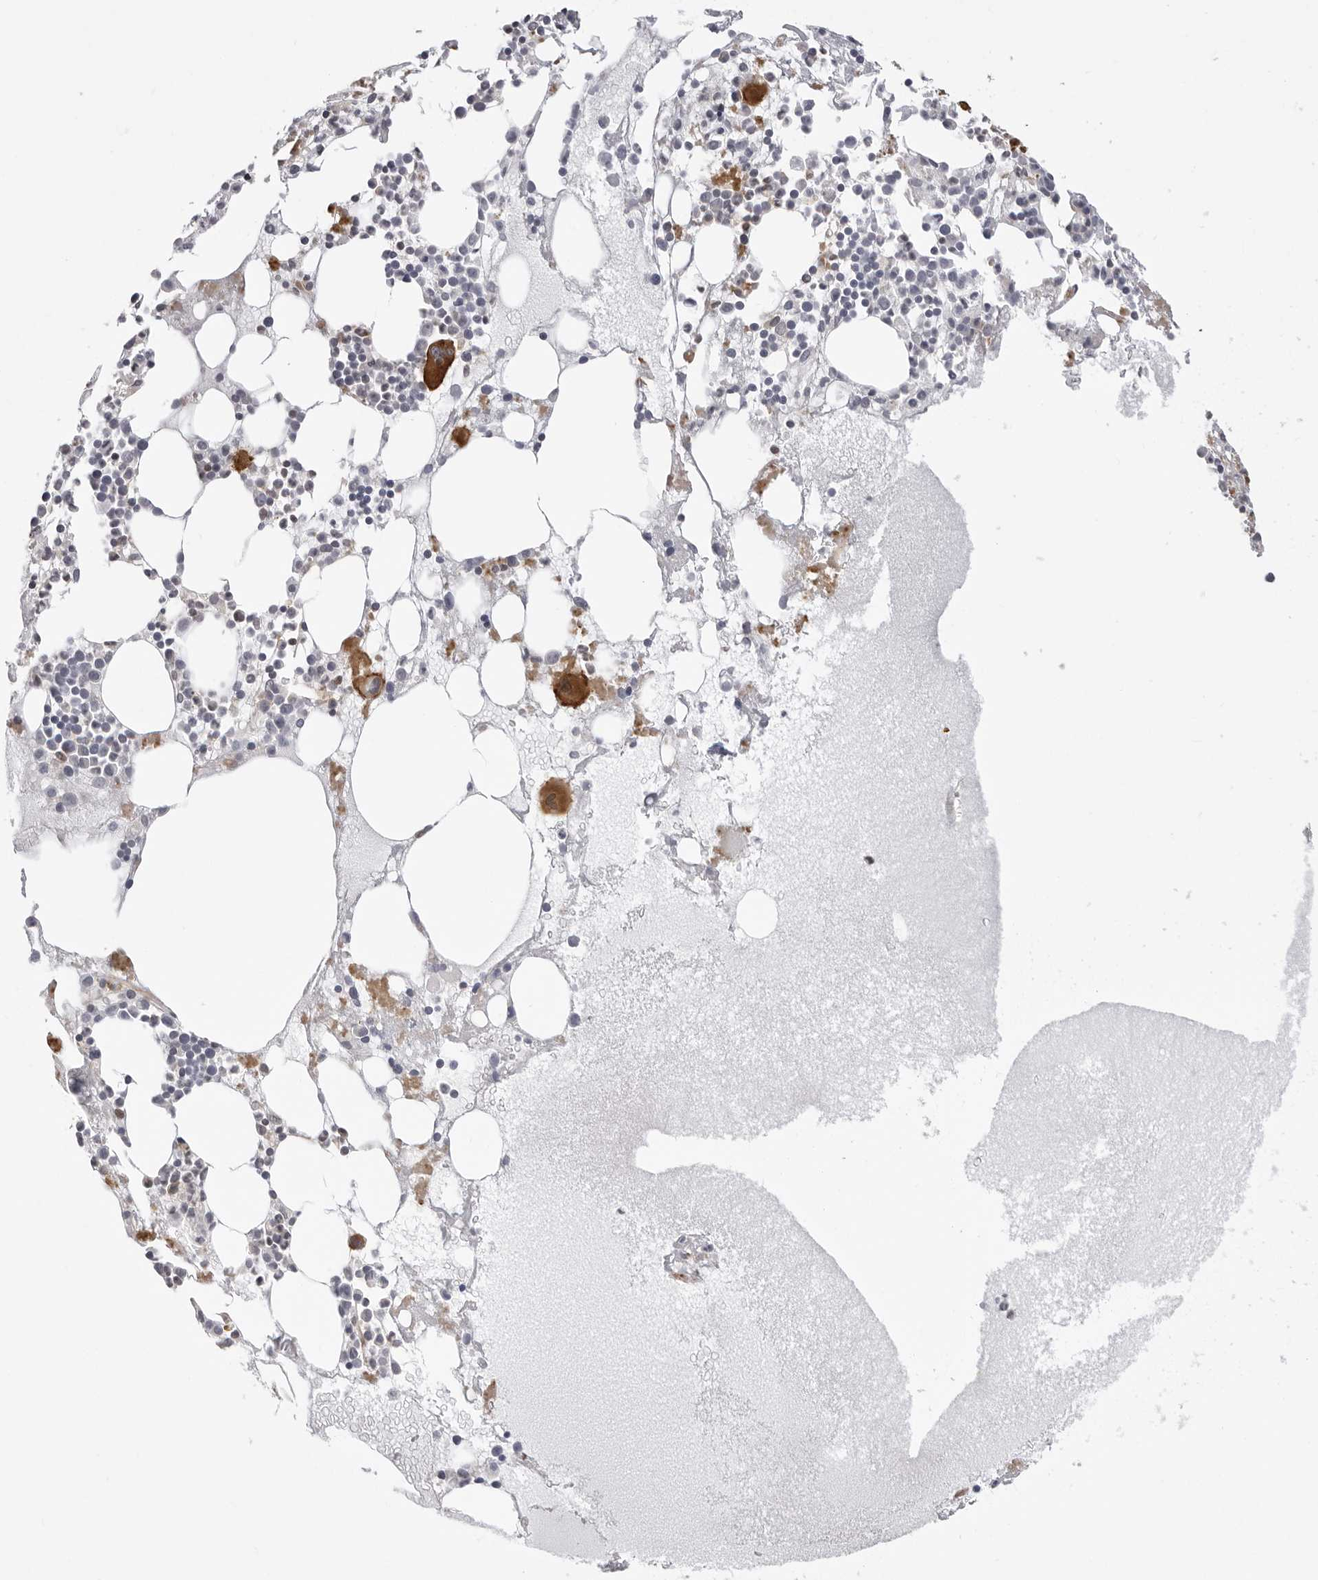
{"staining": {"intensity": "strong", "quantity": "<25%", "location": "cytoplasmic/membranous"}, "tissue": "bone marrow", "cell_type": "Hematopoietic cells", "image_type": "normal", "snomed": [{"axis": "morphology", "description": "Normal tissue, NOS"}, {"axis": "topography", "description": "Bone marrow"}], "caption": "Bone marrow stained with a brown dye demonstrates strong cytoplasmic/membranous positive expression in about <25% of hematopoietic cells.", "gene": "UNK", "patient": {"sex": "female", "age": 52}}